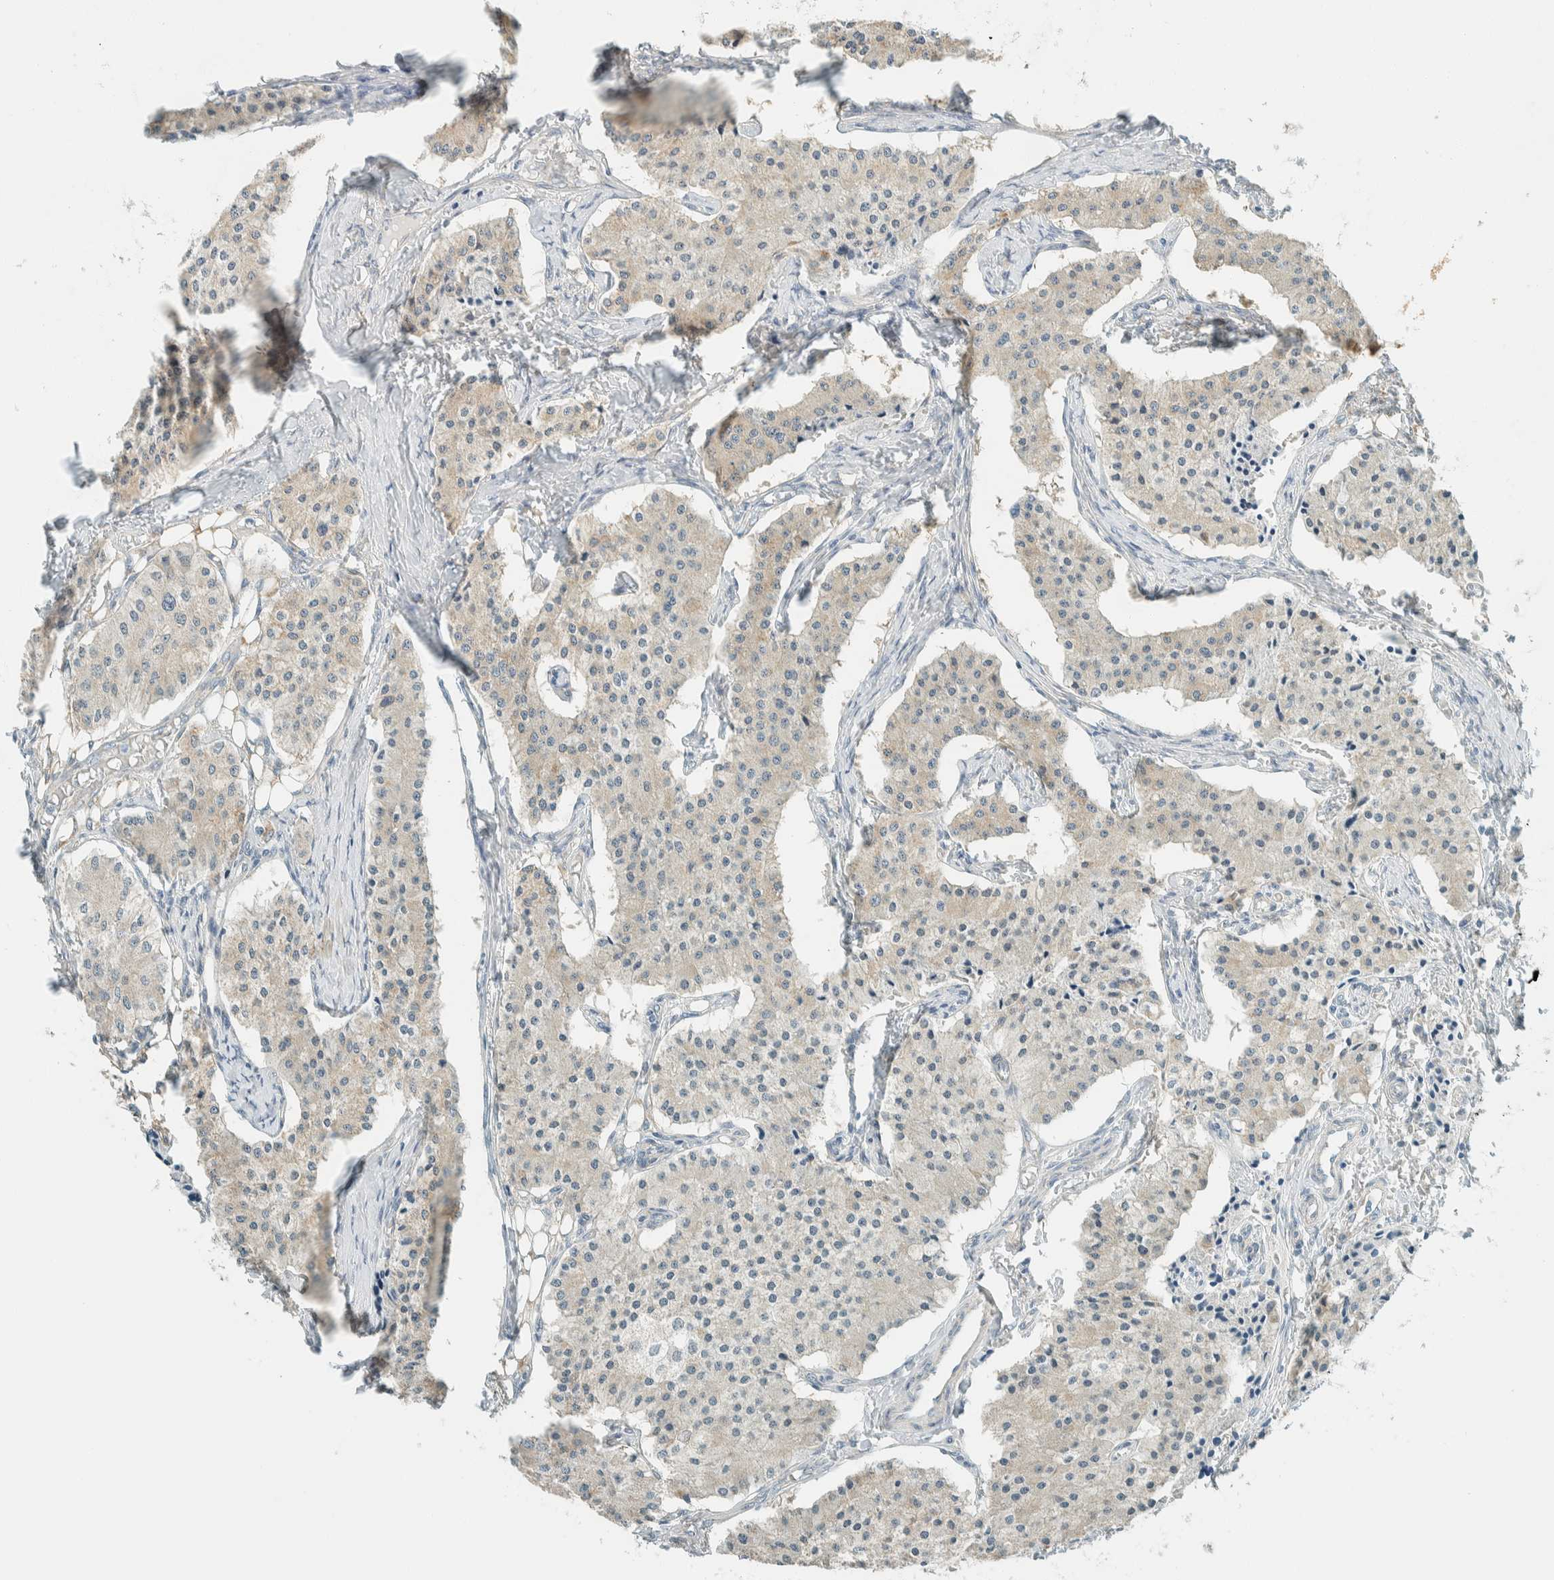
{"staining": {"intensity": "weak", "quantity": "<25%", "location": "cytoplasmic/membranous"}, "tissue": "carcinoid", "cell_type": "Tumor cells", "image_type": "cancer", "snomed": [{"axis": "morphology", "description": "Carcinoid, malignant, NOS"}, {"axis": "topography", "description": "Colon"}], "caption": "High magnification brightfield microscopy of carcinoid stained with DAB (3,3'-diaminobenzidine) (brown) and counterstained with hematoxylin (blue): tumor cells show no significant positivity. (IHC, brightfield microscopy, high magnification).", "gene": "ALDH7A1", "patient": {"sex": "female", "age": 52}}